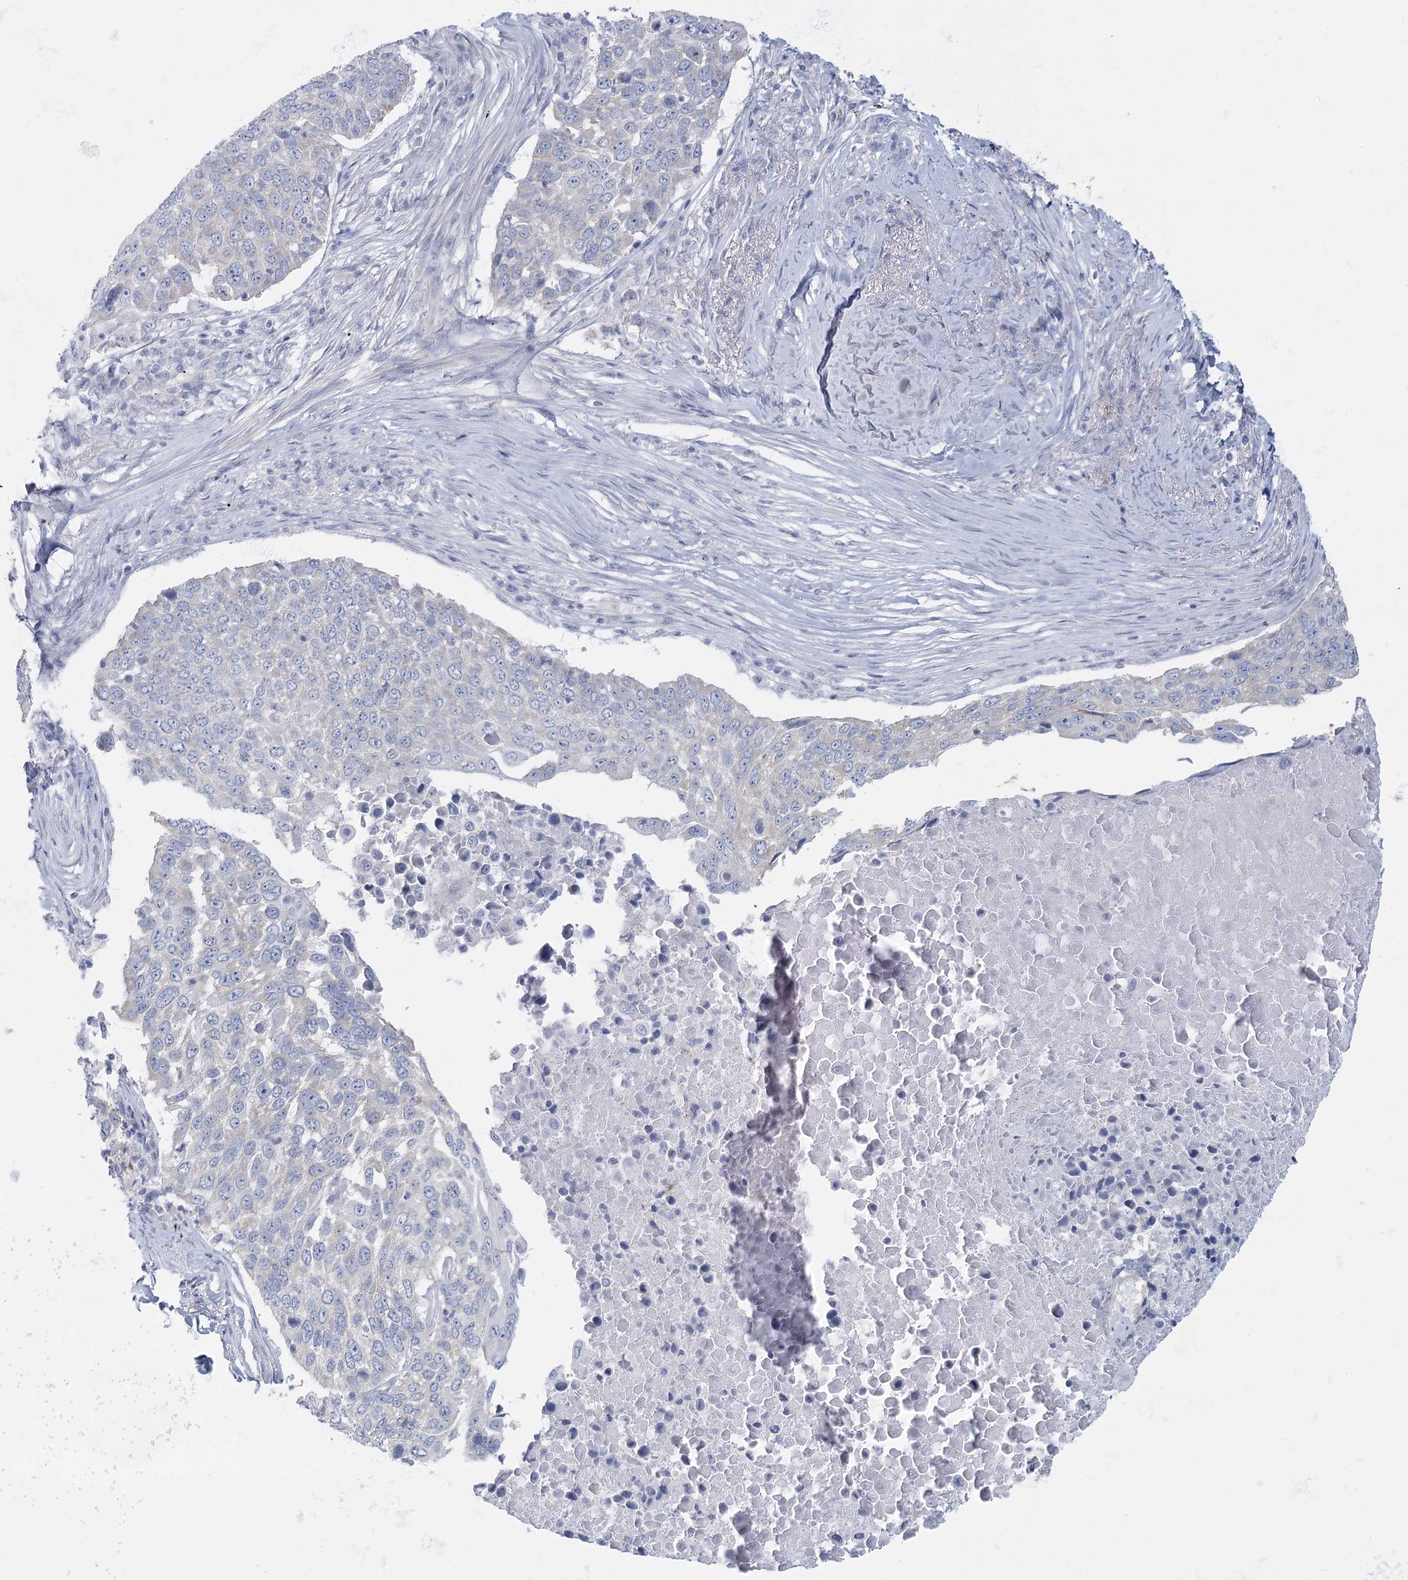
{"staining": {"intensity": "negative", "quantity": "none", "location": "none"}, "tissue": "lung cancer", "cell_type": "Tumor cells", "image_type": "cancer", "snomed": [{"axis": "morphology", "description": "Squamous cell carcinoma, NOS"}, {"axis": "topography", "description": "Lung"}], "caption": "IHC micrograph of human lung cancer stained for a protein (brown), which exhibits no expression in tumor cells.", "gene": "FAM110C", "patient": {"sex": "male", "age": 66}}